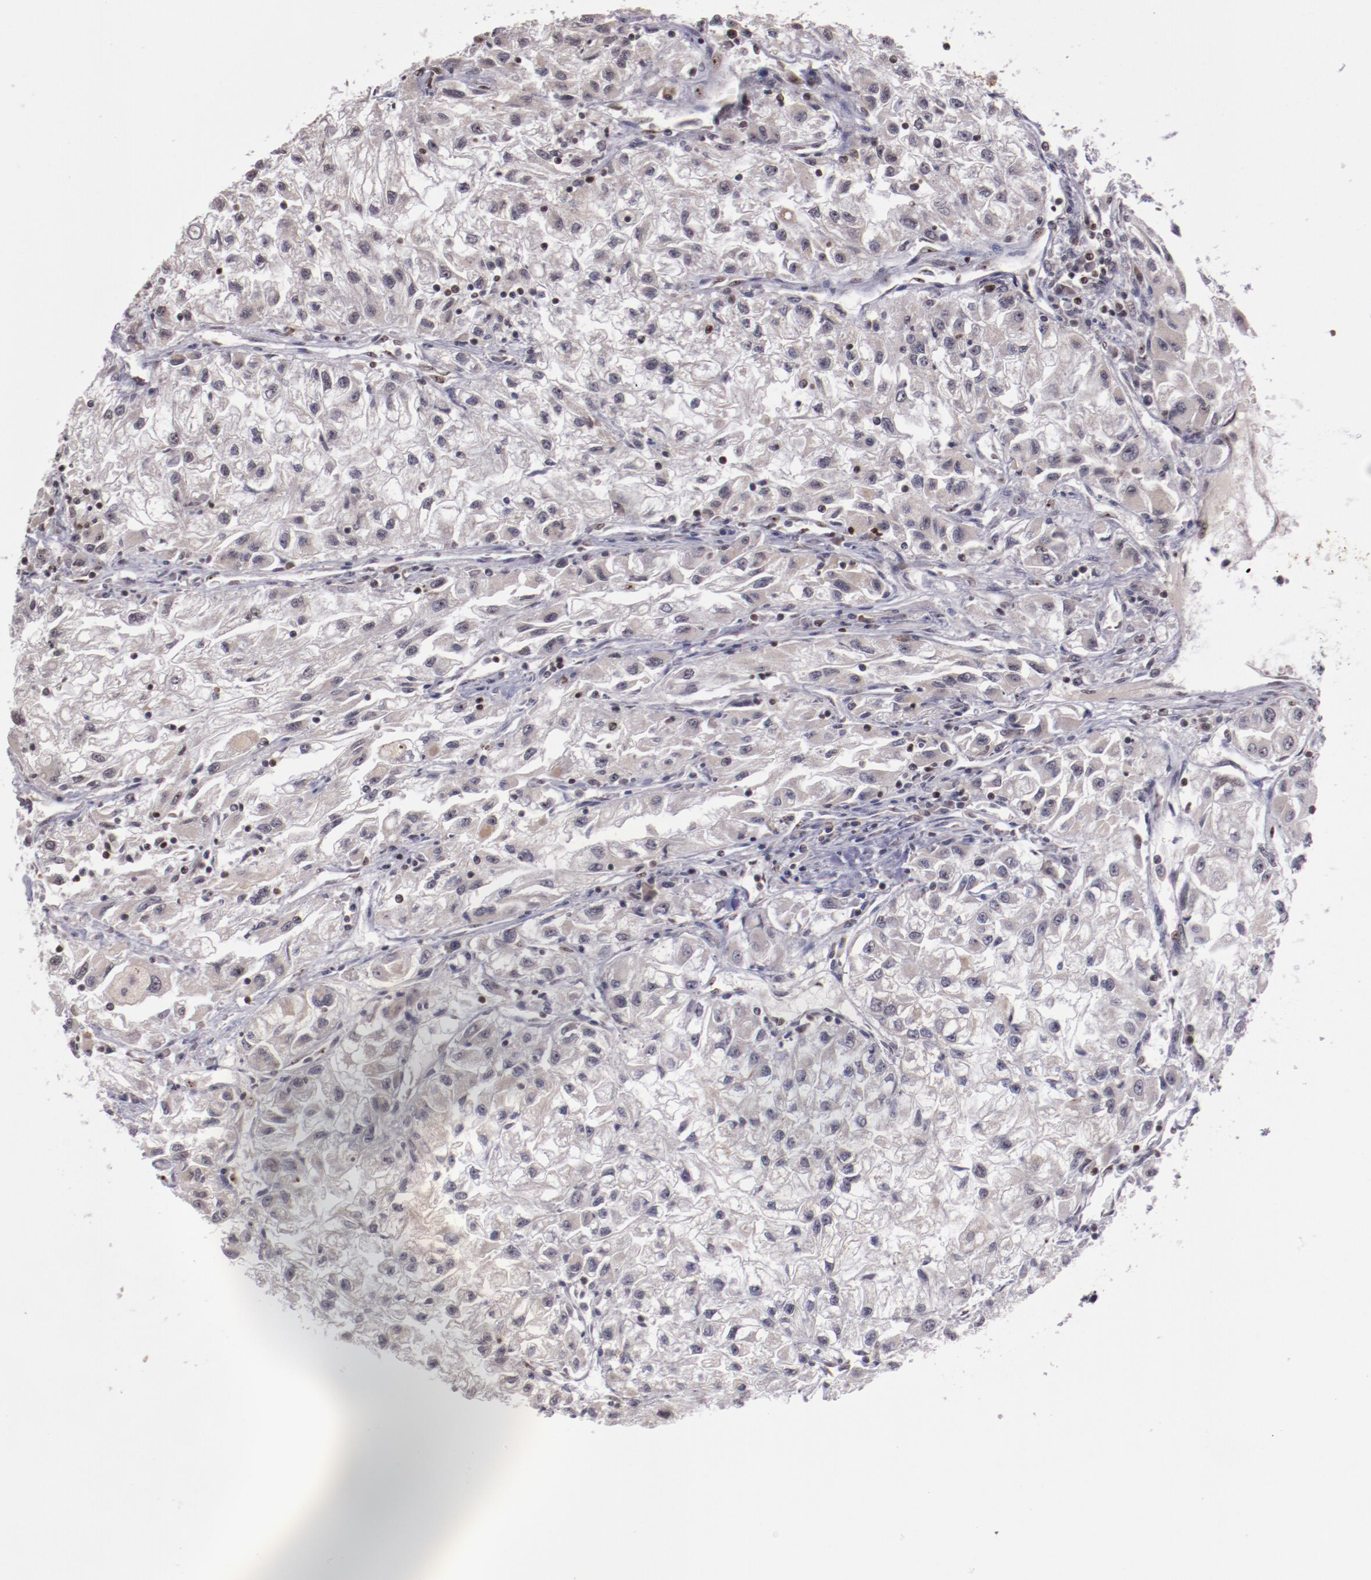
{"staining": {"intensity": "weak", "quantity": "<25%", "location": "cytoplasmic/membranous,nuclear"}, "tissue": "renal cancer", "cell_type": "Tumor cells", "image_type": "cancer", "snomed": [{"axis": "morphology", "description": "Adenocarcinoma, NOS"}, {"axis": "topography", "description": "Kidney"}], "caption": "Immunohistochemistry micrograph of neoplastic tissue: renal adenocarcinoma stained with DAB (3,3'-diaminobenzidine) demonstrates no significant protein staining in tumor cells.", "gene": "DDX24", "patient": {"sex": "male", "age": 59}}